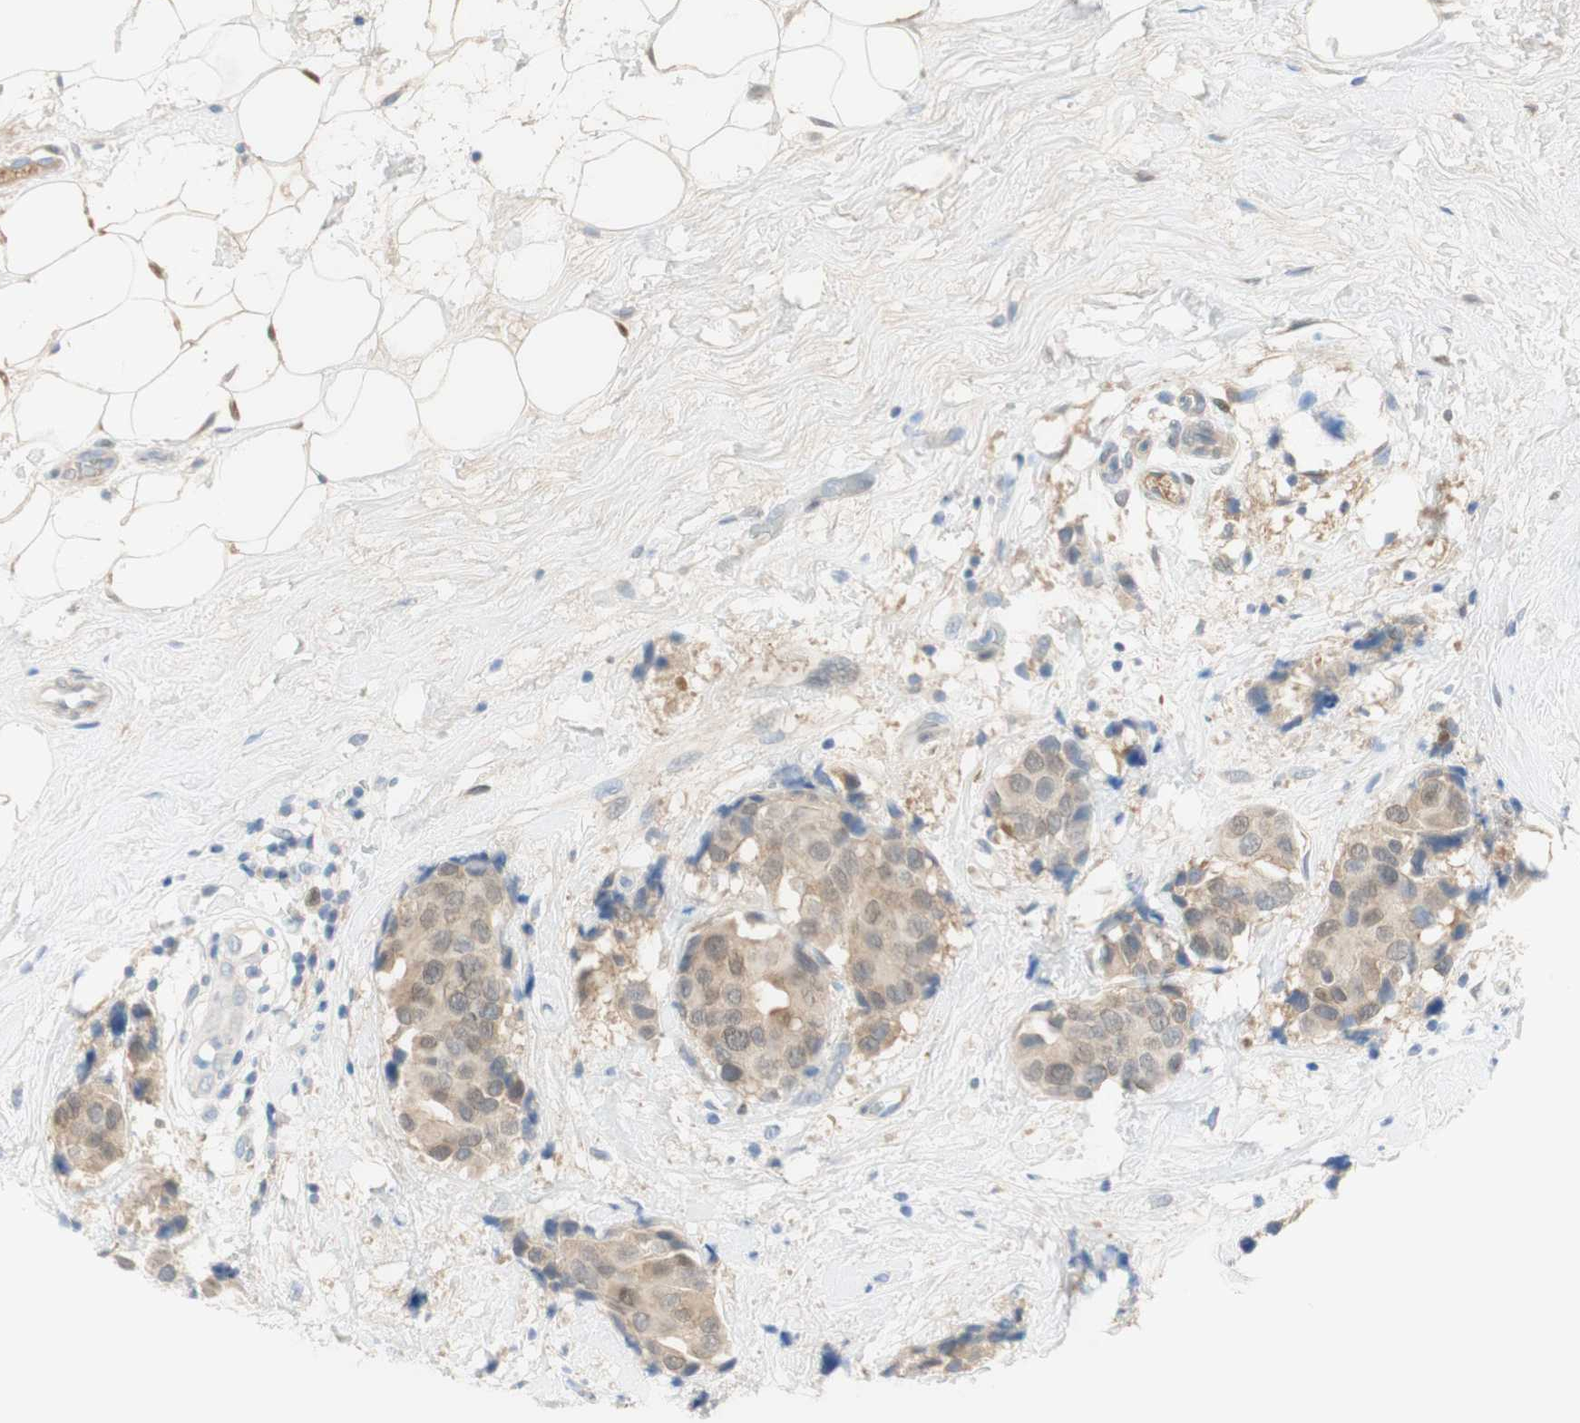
{"staining": {"intensity": "weak", "quantity": ">75%", "location": "cytoplasmic/membranous,nuclear"}, "tissue": "breast cancer", "cell_type": "Tumor cells", "image_type": "cancer", "snomed": [{"axis": "morphology", "description": "Normal tissue, NOS"}, {"axis": "morphology", "description": "Duct carcinoma"}, {"axis": "topography", "description": "Breast"}], "caption": "IHC image of human breast infiltrating ductal carcinoma stained for a protein (brown), which displays low levels of weak cytoplasmic/membranous and nuclear positivity in about >75% of tumor cells.", "gene": "SELENBP1", "patient": {"sex": "female", "age": 39}}